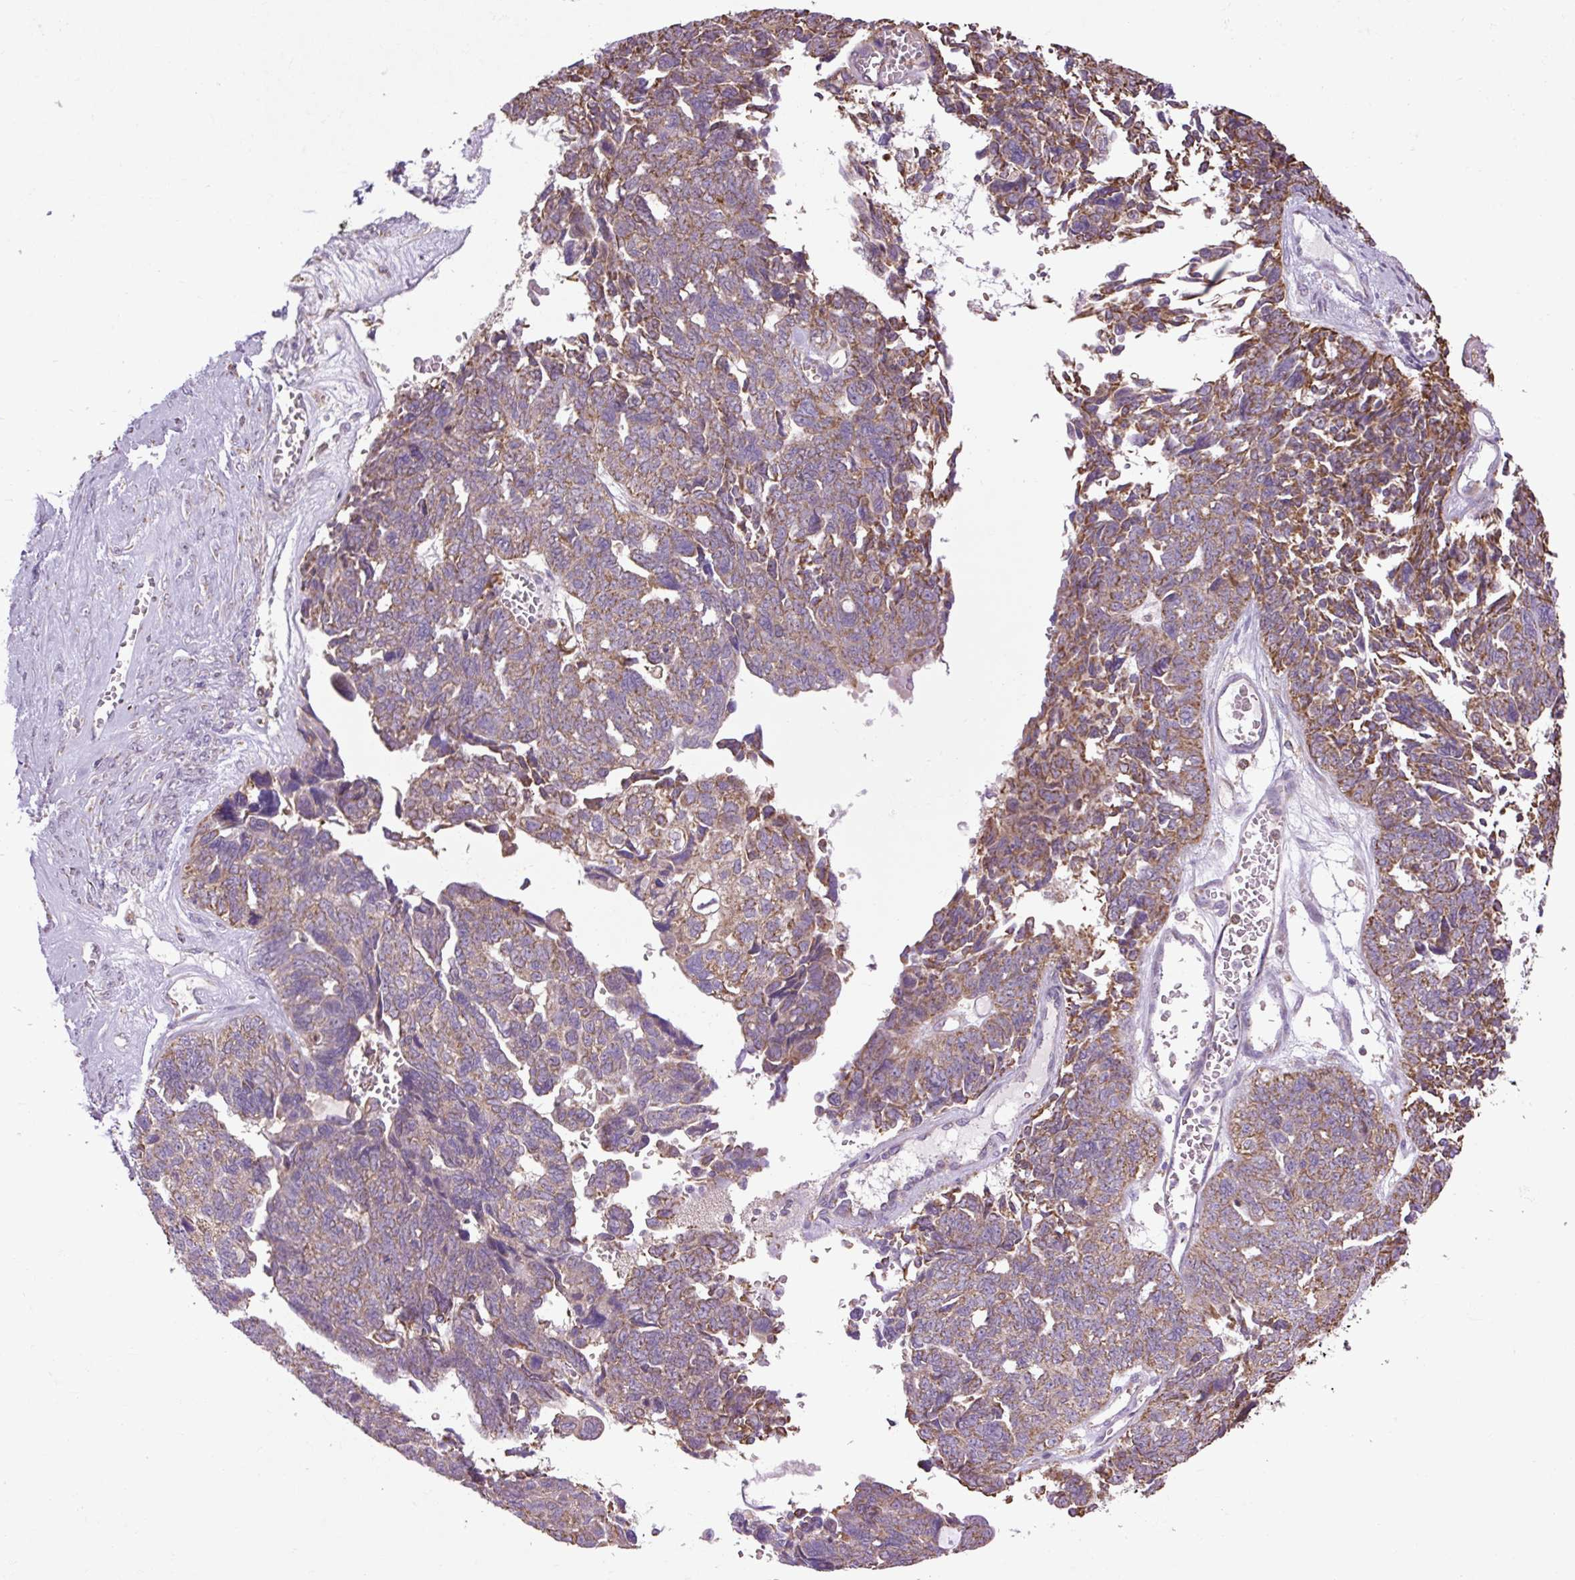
{"staining": {"intensity": "moderate", "quantity": ">75%", "location": "cytoplasmic/membranous"}, "tissue": "ovarian cancer", "cell_type": "Tumor cells", "image_type": "cancer", "snomed": [{"axis": "morphology", "description": "Cystadenocarcinoma, serous, NOS"}, {"axis": "topography", "description": "Ovary"}], "caption": "Immunohistochemical staining of ovarian serous cystadenocarcinoma exhibits medium levels of moderate cytoplasmic/membranous staining in about >75% of tumor cells. (brown staining indicates protein expression, while blue staining denotes nuclei).", "gene": "PLCG1", "patient": {"sex": "female", "age": 79}}